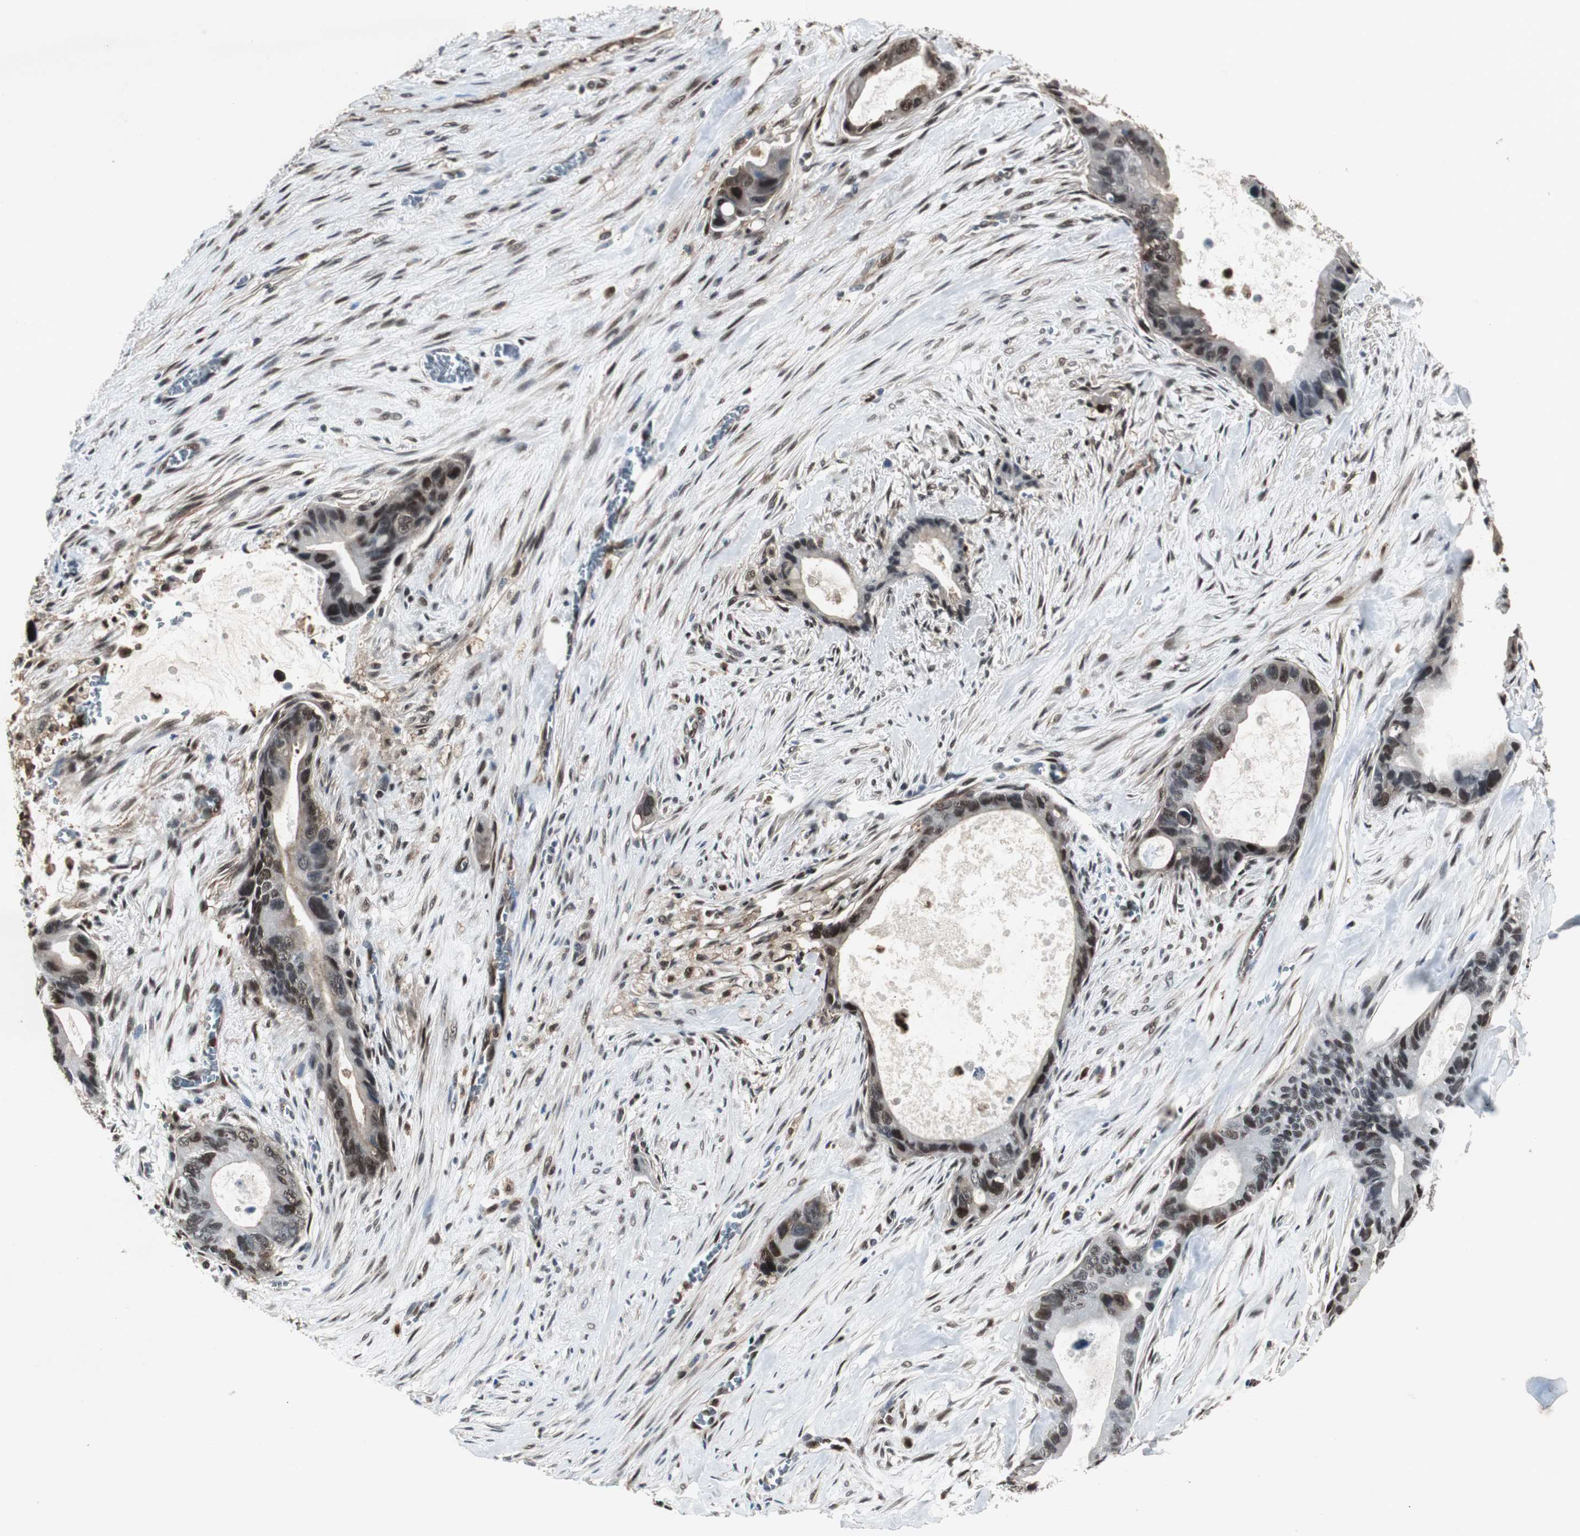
{"staining": {"intensity": "strong", "quantity": ">75%", "location": "nuclear"}, "tissue": "liver cancer", "cell_type": "Tumor cells", "image_type": "cancer", "snomed": [{"axis": "morphology", "description": "Cholangiocarcinoma"}, {"axis": "topography", "description": "Liver"}], "caption": "Strong nuclear protein staining is present in approximately >75% of tumor cells in liver cancer (cholangiocarcinoma).", "gene": "ACLY", "patient": {"sex": "female", "age": 55}}